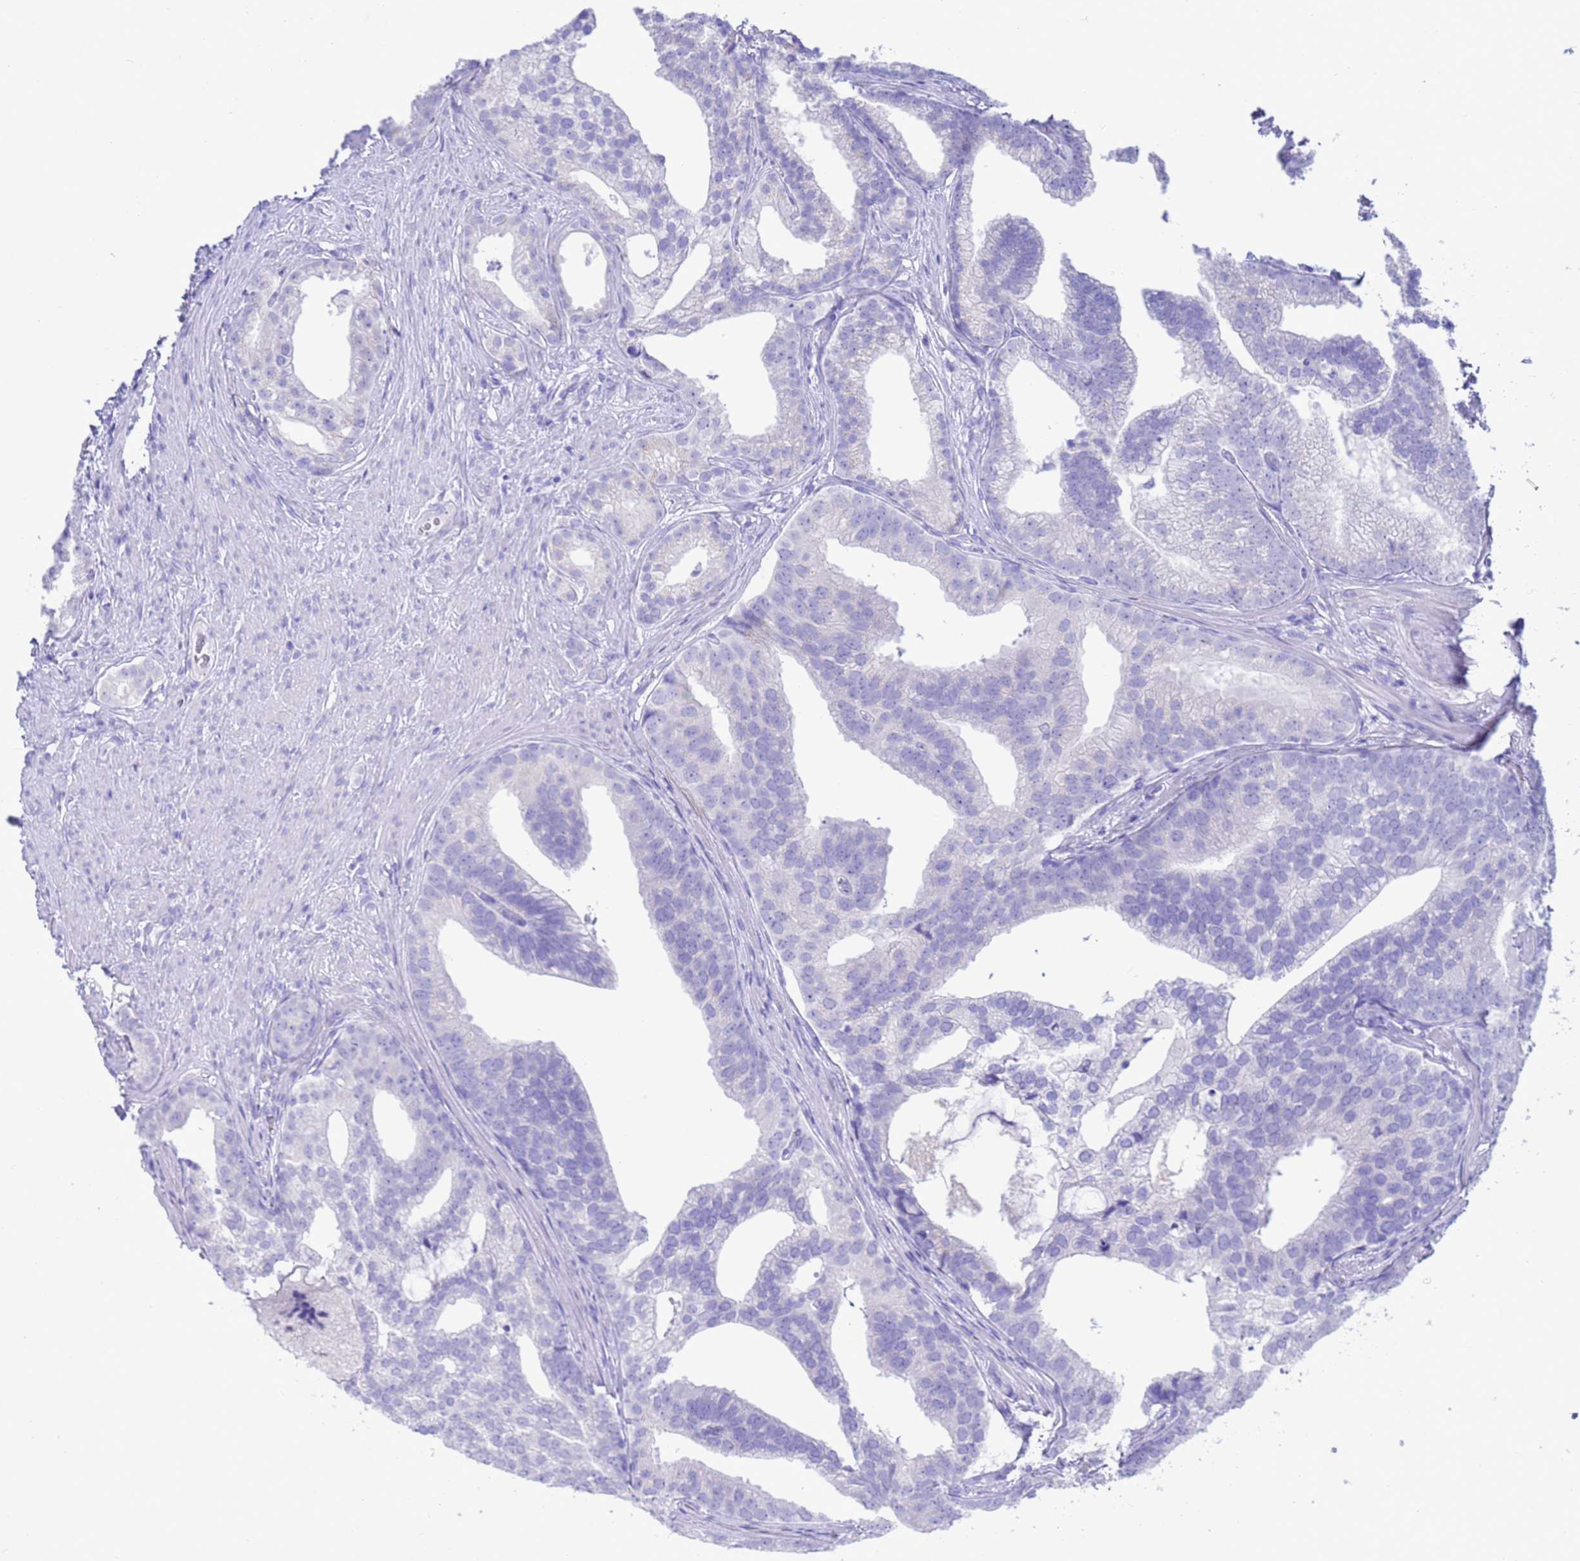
{"staining": {"intensity": "negative", "quantity": "none", "location": "none"}, "tissue": "prostate cancer", "cell_type": "Tumor cells", "image_type": "cancer", "snomed": [{"axis": "morphology", "description": "Adenocarcinoma, Low grade"}, {"axis": "topography", "description": "Prostate"}], "caption": "Prostate low-grade adenocarcinoma stained for a protein using immunohistochemistry demonstrates no positivity tumor cells.", "gene": "GSTM1", "patient": {"sex": "male", "age": 71}}